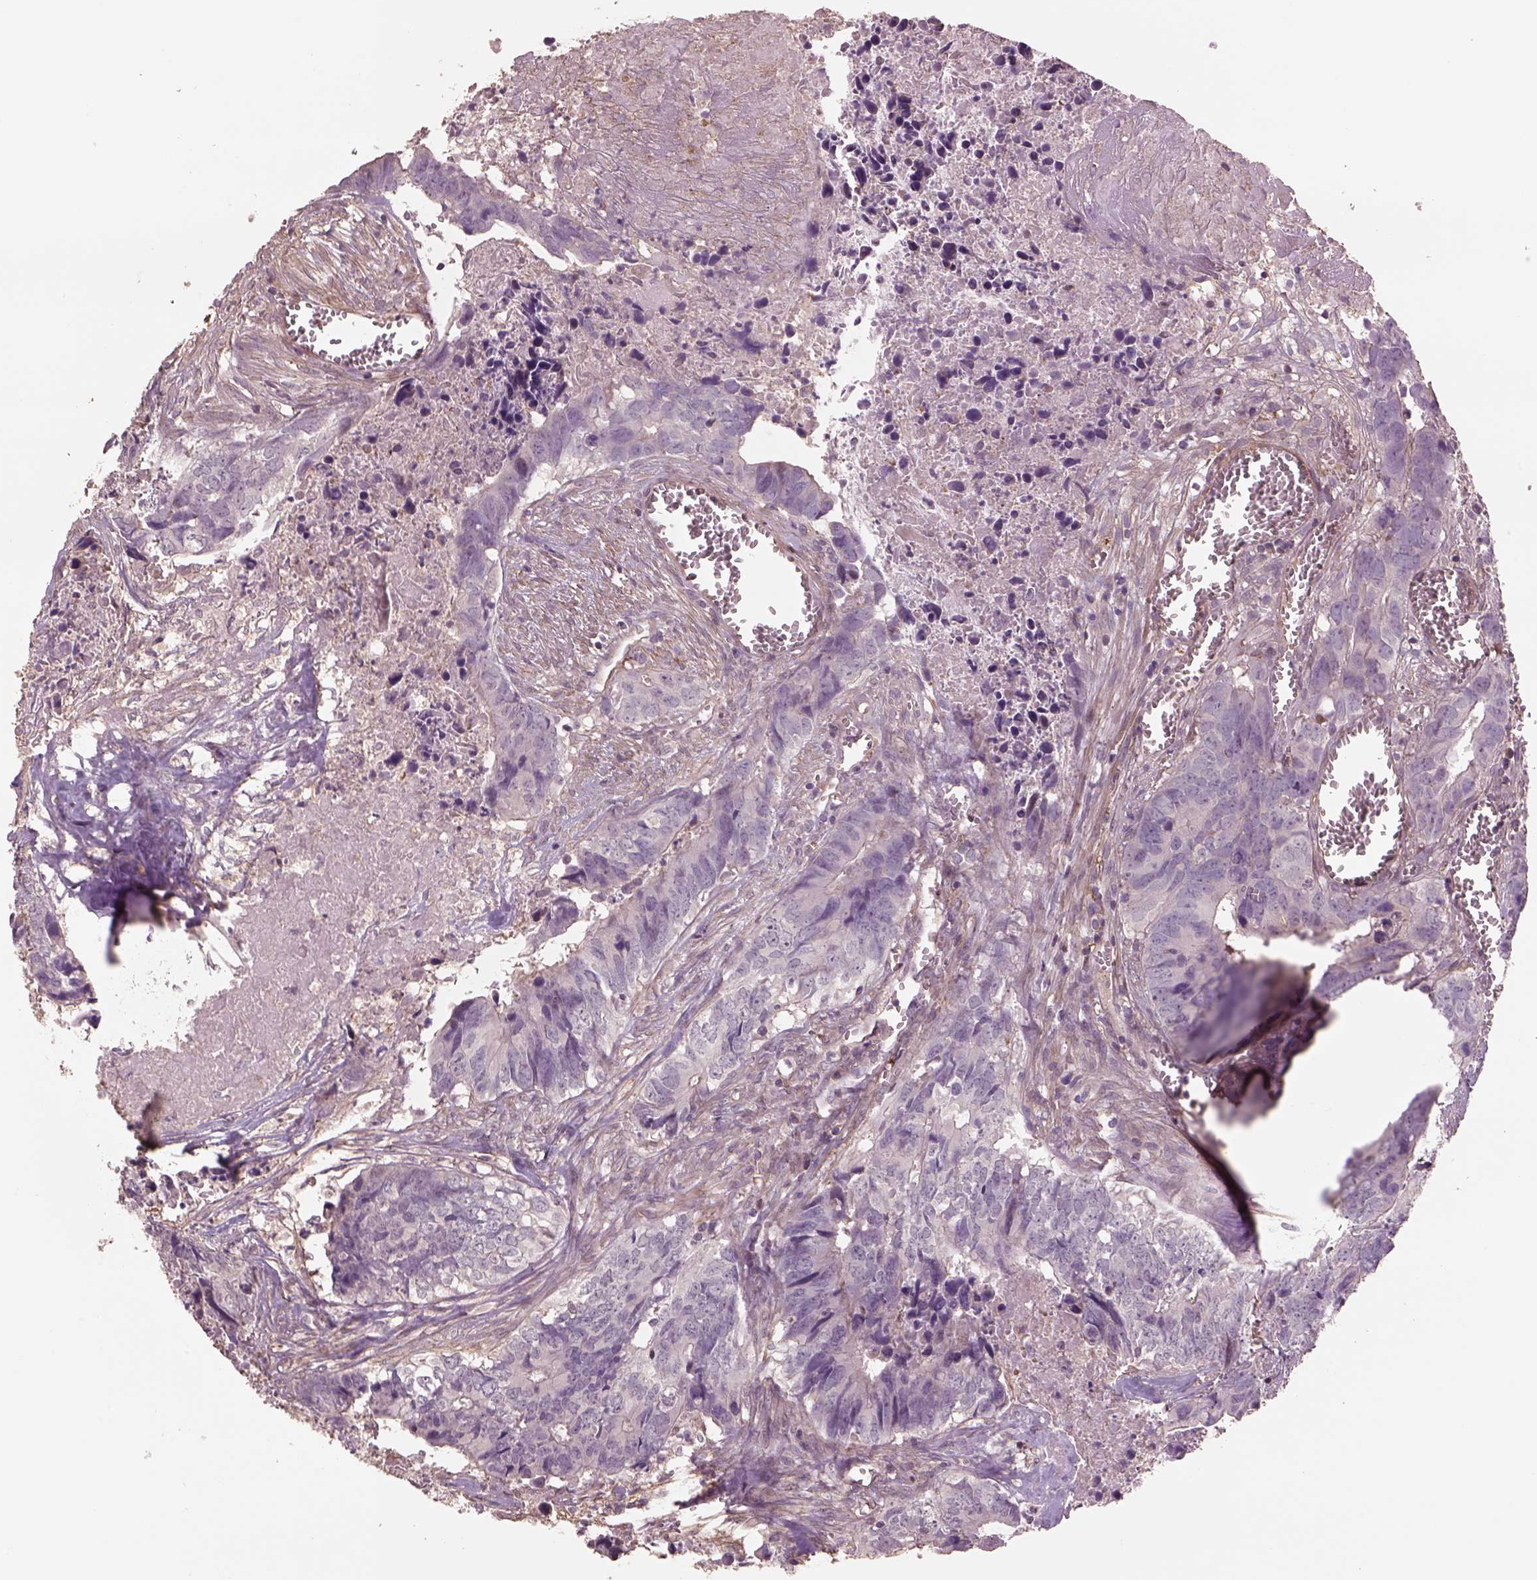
{"staining": {"intensity": "negative", "quantity": "none", "location": "none"}, "tissue": "colorectal cancer", "cell_type": "Tumor cells", "image_type": "cancer", "snomed": [{"axis": "morphology", "description": "Adenocarcinoma, NOS"}, {"axis": "topography", "description": "Colon"}], "caption": "This is an immunohistochemistry image of colorectal cancer (adenocarcinoma). There is no positivity in tumor cells.", "gene": "LIN7A", "patient": {"sex": "female", "age": 82}}